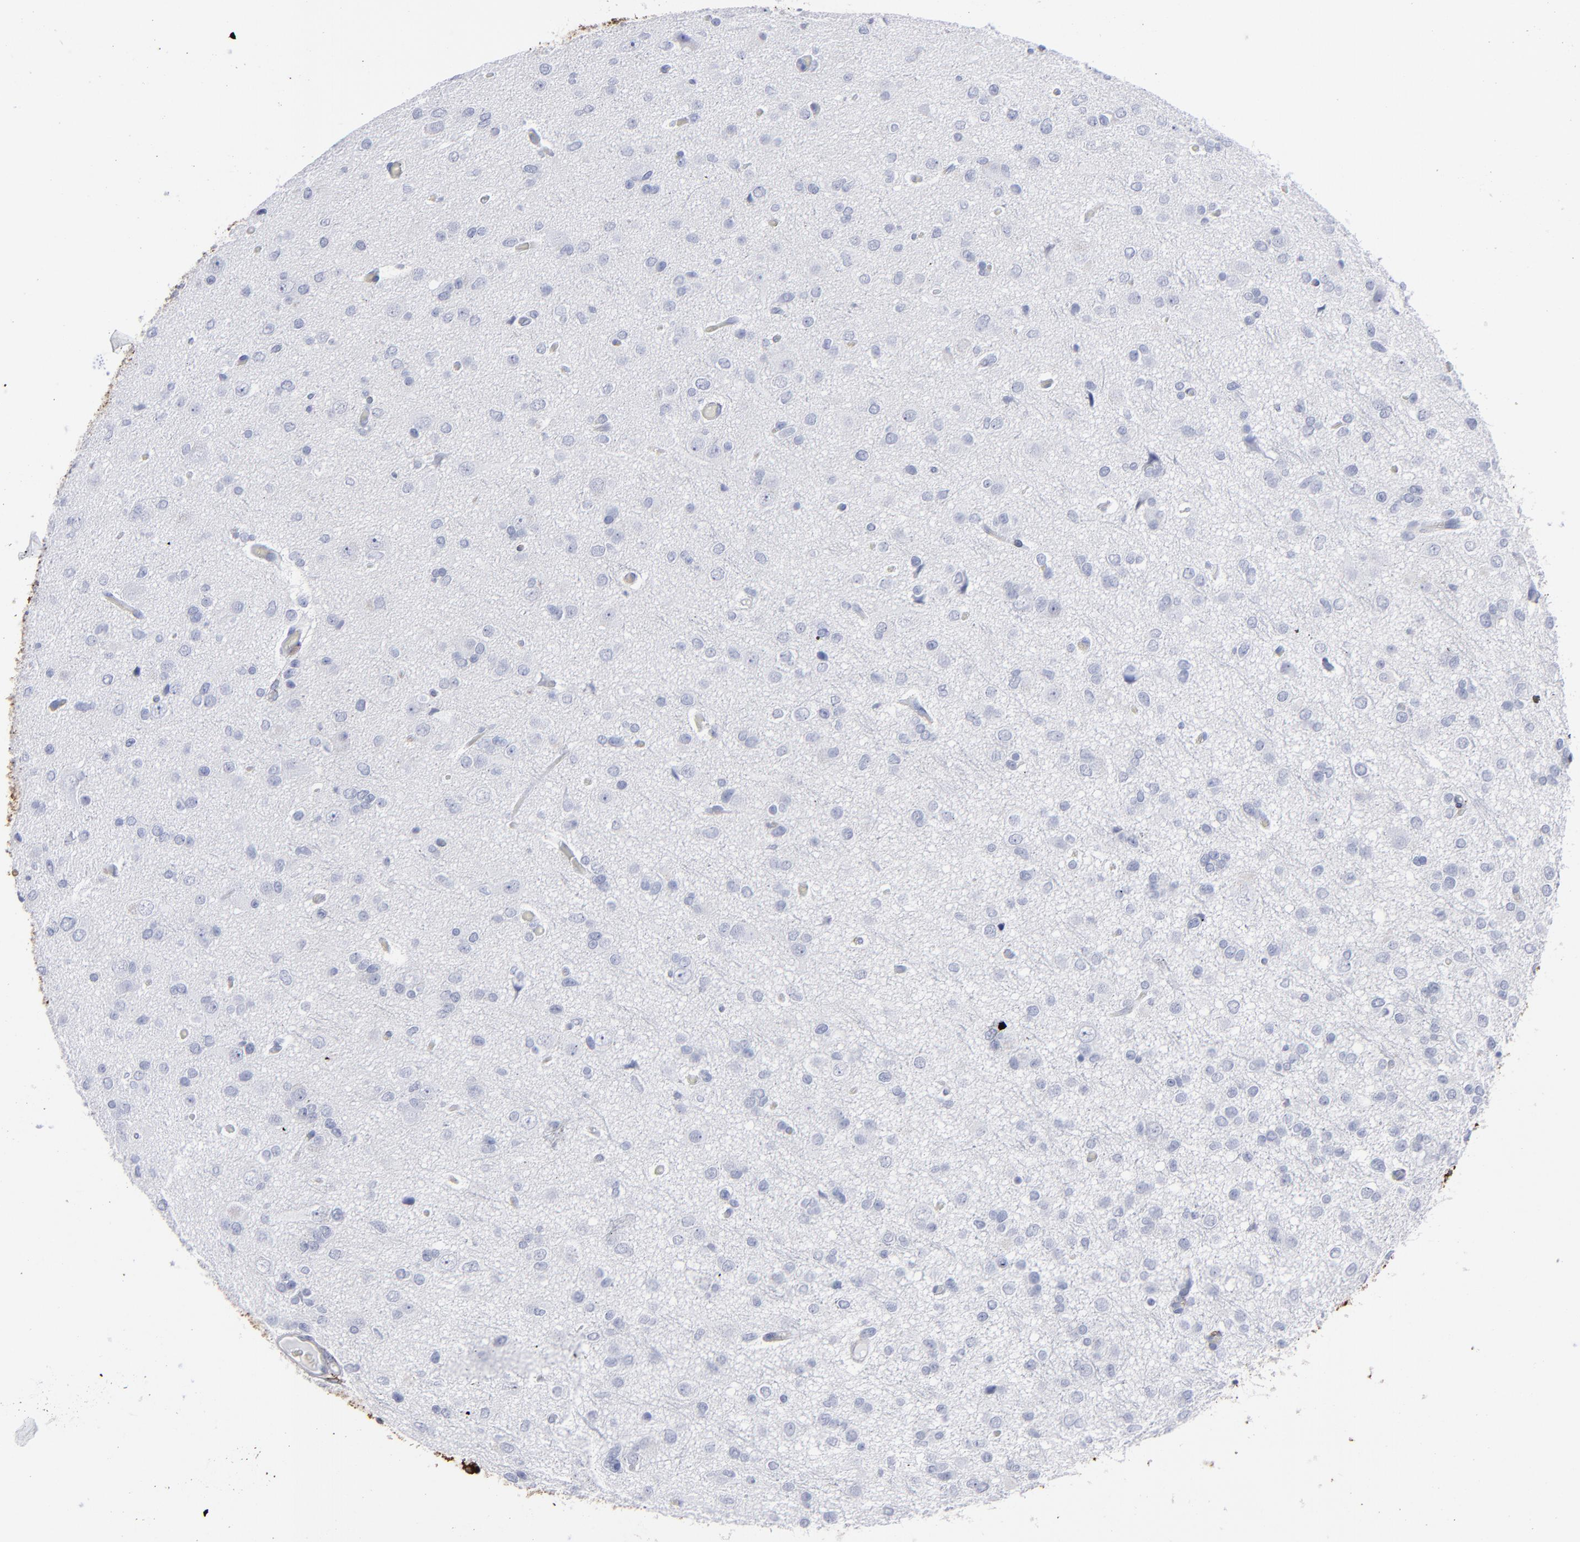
{"staining": {"intensity": "negative", "quantity": "none", "location": "none"}, "tissue": "glioma", "cell_type": "Tumor cells", "image_type": "cancer", "snomed": [{"axis": "morphology", "description": "Glioma, malignant, Low grade"}, {"axis": "topography", "description": "Brain"}], "caption": "DAB immunohistochemical staining of malignant glioma (low-grade) shows no significant staining in tumor cells.", "gene": "EMILIN1", "patient": {"sex": "male", "age": 42}}